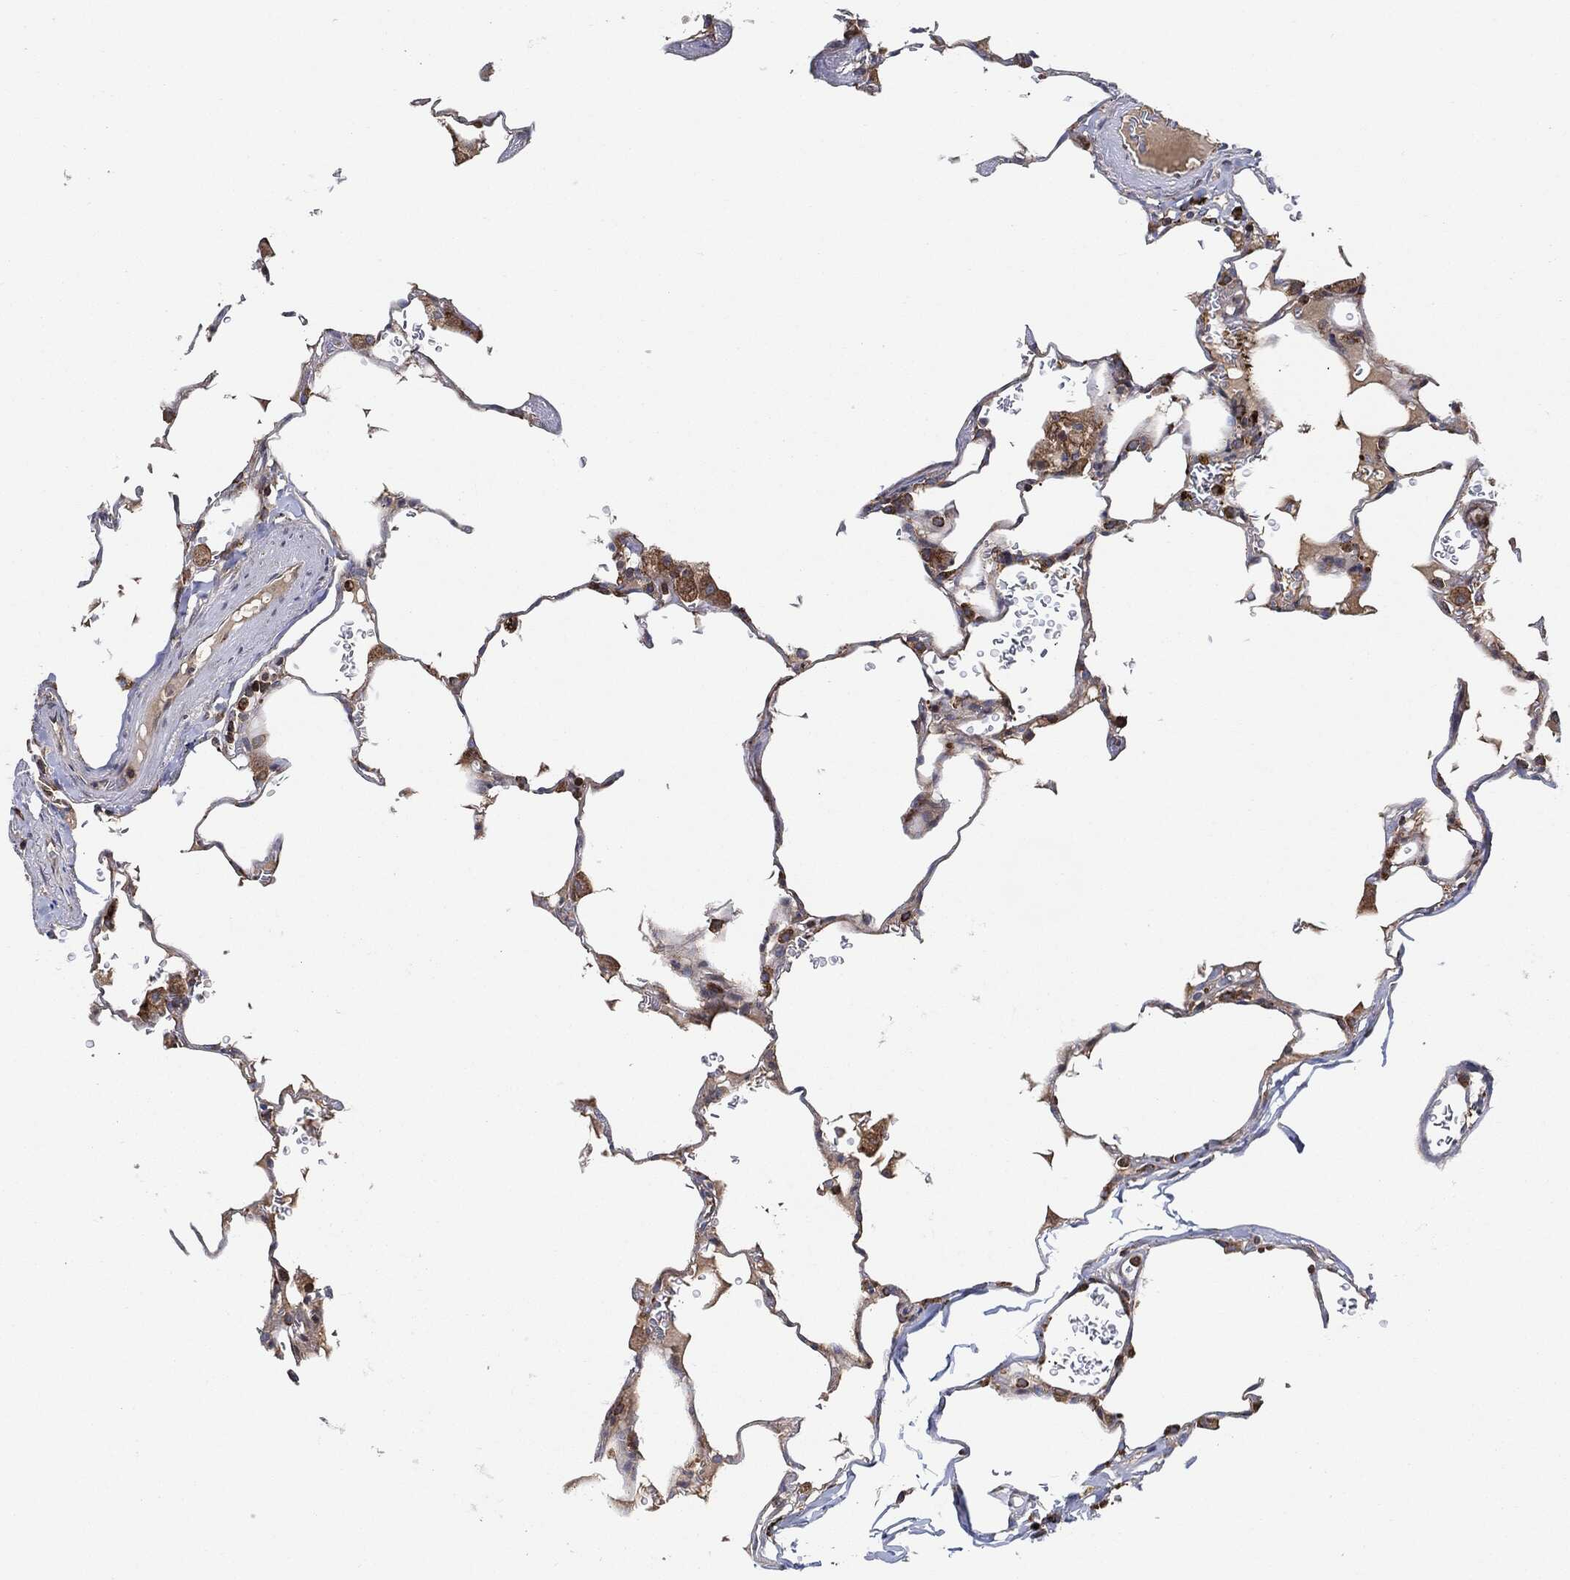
{"staining": {"intensity": "weak", "quantity": "<25%", "location": "cytoplasmic/membranous"}, "tissue": "lung", "cell_type": "Alveolar cells", "image_type": "normal", "snomed": [{"axis": "morphology", "description": "Normal tissue, NOS"}, {"axis": "morphology", "description": "Adenocarcinoma, metastatic, NOS"}, {"axis": "topography", "description": "Lung"}], "caption": "Histopathology image shows no significant protein positivity in alveolar cells of benign lung.", "gene": "EIF2S2", "patient": {"sex": "male", "age": 45}}